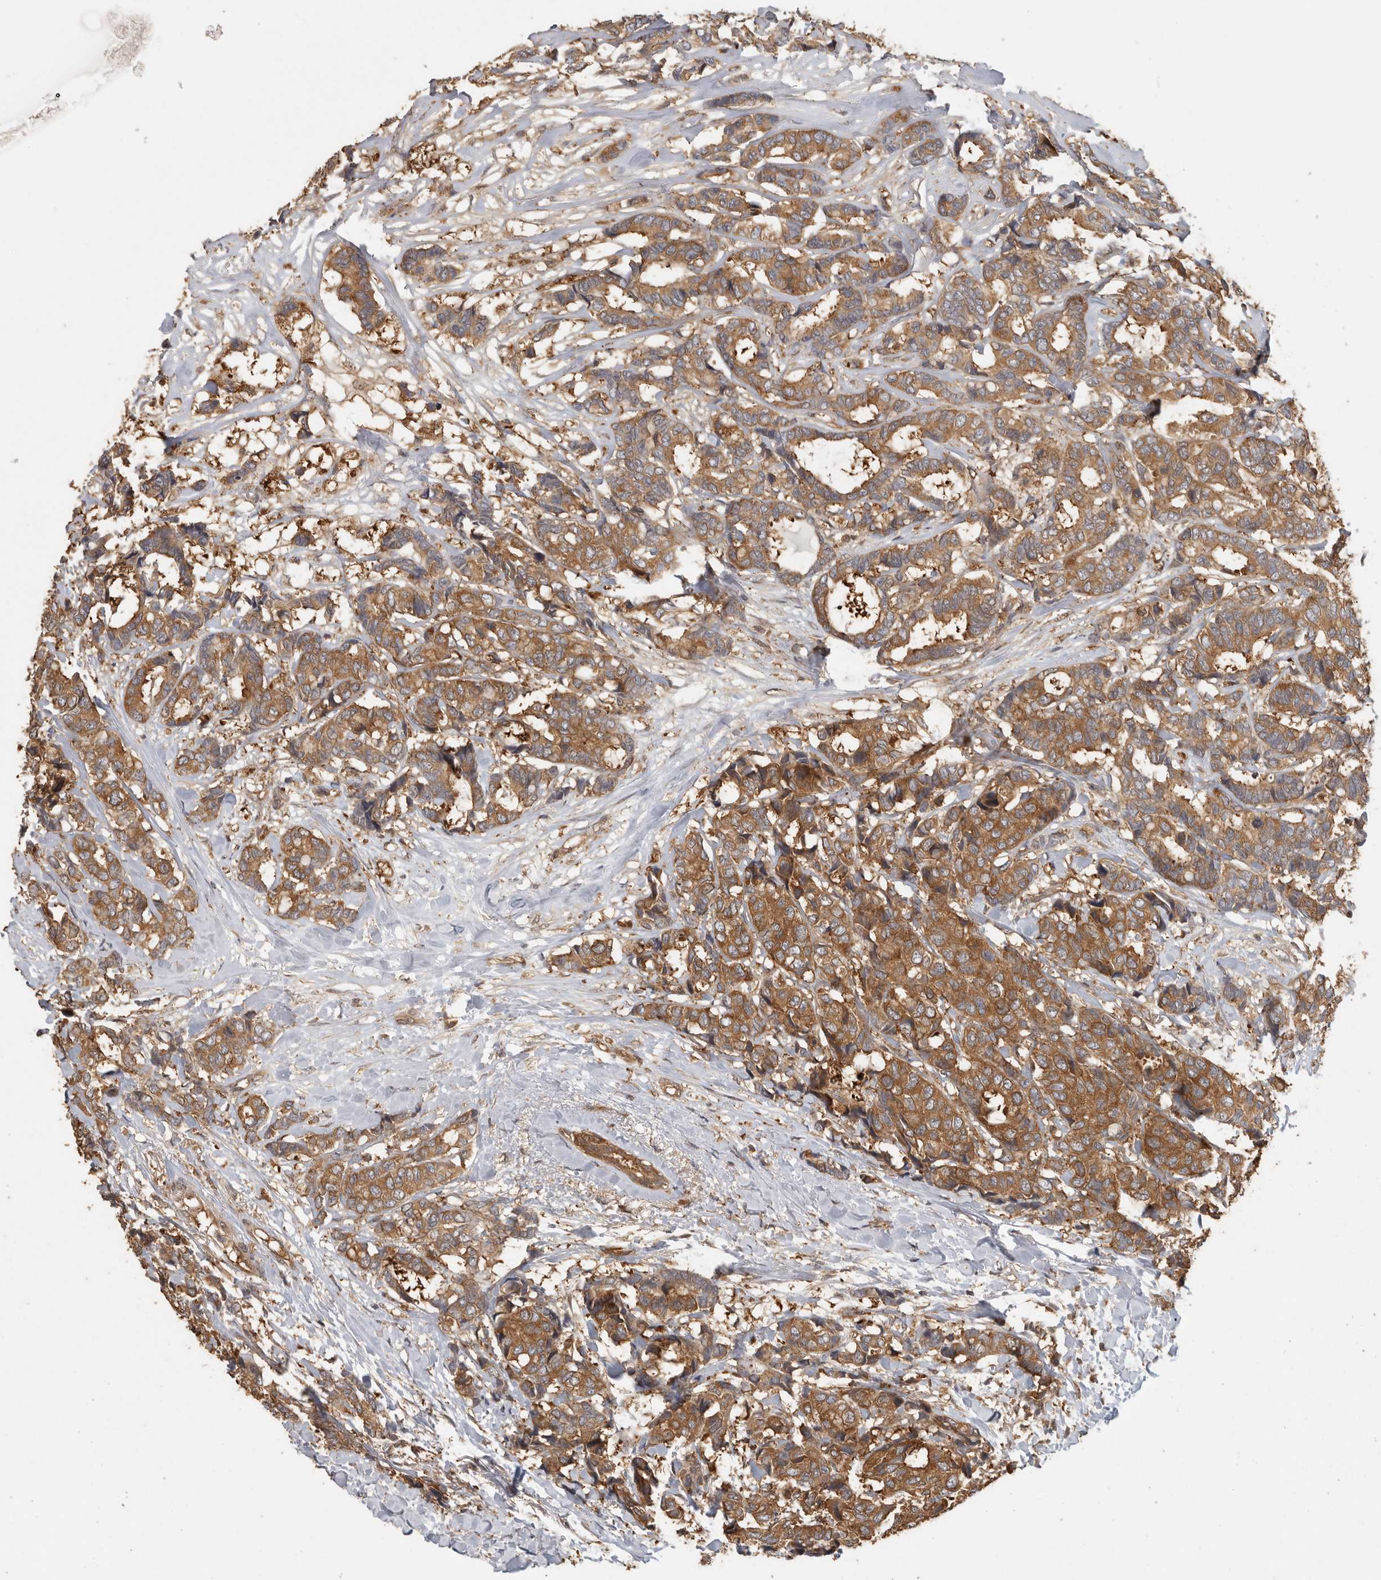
{"staining": {"intensity": "moderate", "quantity": ">75%", "location": "cytoplasmic/membranous"}, "tissue": "breast cancer", "cell_type": "Tumor cells", "image_type": "cancer", "snomed": [{"axis": "morphology", "description": "Duct carcinoma"}, {"axis": "topography", "description": "Breast"}], "caption": "High-power microscopy captured an immunohistochemistry (IHC) photomicrograph of invasive ductal carcinoma (breast), revealing moderate cytoplasmic/membranous expression in approximately >75% of tumor cells.", "gene": "CCT8", "patient": {"sex": "female", "age": 87}}